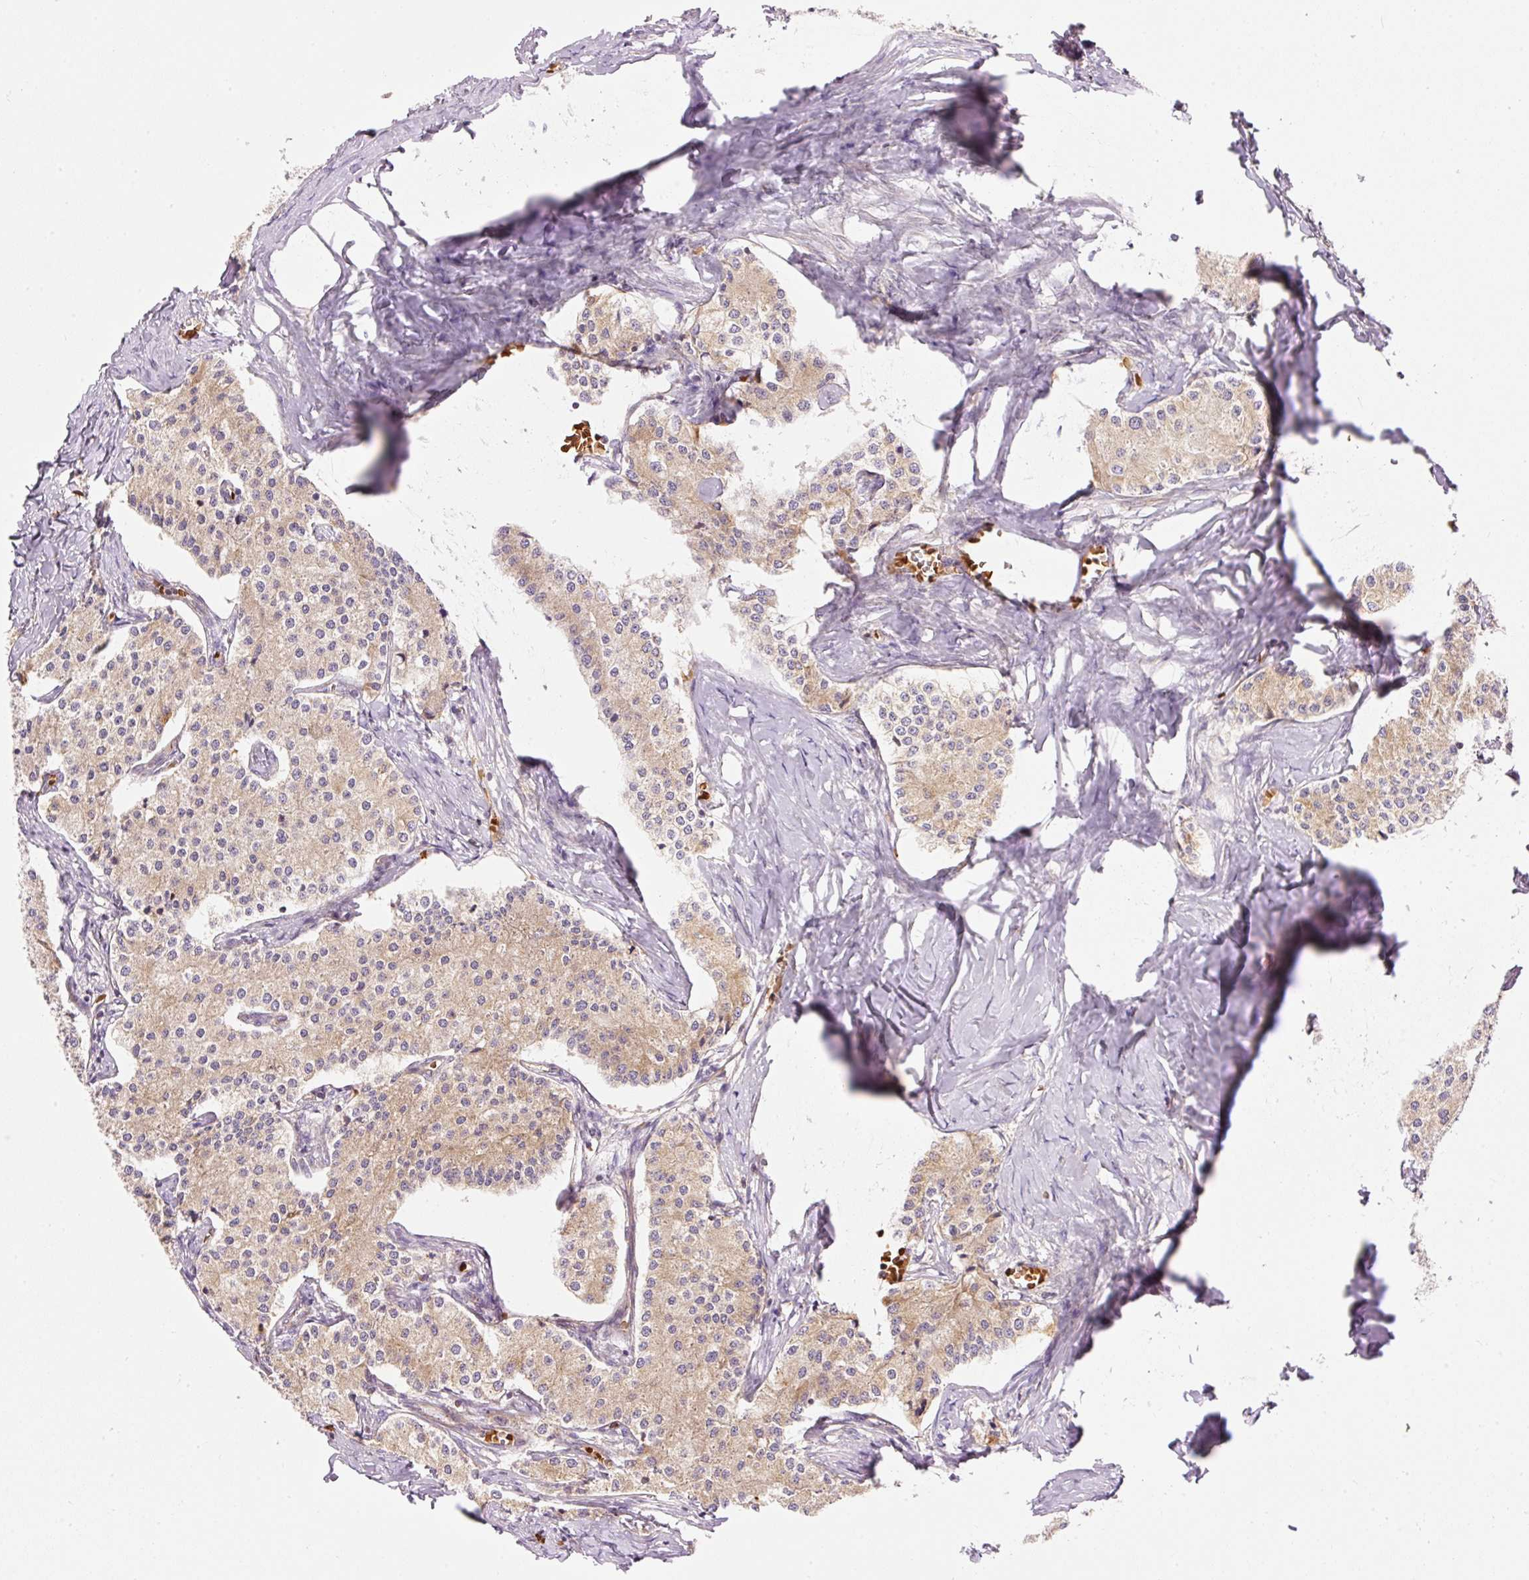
{"staining": {"intensity": "weak", "quantity": ">75%", "location": "cytoplasmic/membranous"}, "tissue": "carcinoid", "cell_type": "Tumor cells", "image_type": "cancer", "snomed": [{"axis": "morphology", "description": "Carcinoid, malignant, NOS"}, {"axis": "topography", "description": "Colon"}], "caption": "Protein analysis of carcinoid (malignant) tissue displays weak cytoplasmic/membranous expression in approximately >75% of tumor cells. The protein of interest is stained brown, and the nuclei are stained in blue (DAB IHC with brightfield microscopy, high magnification).", "gene": "ADCY4", "patient": {"sex": "female", "age": 52}}